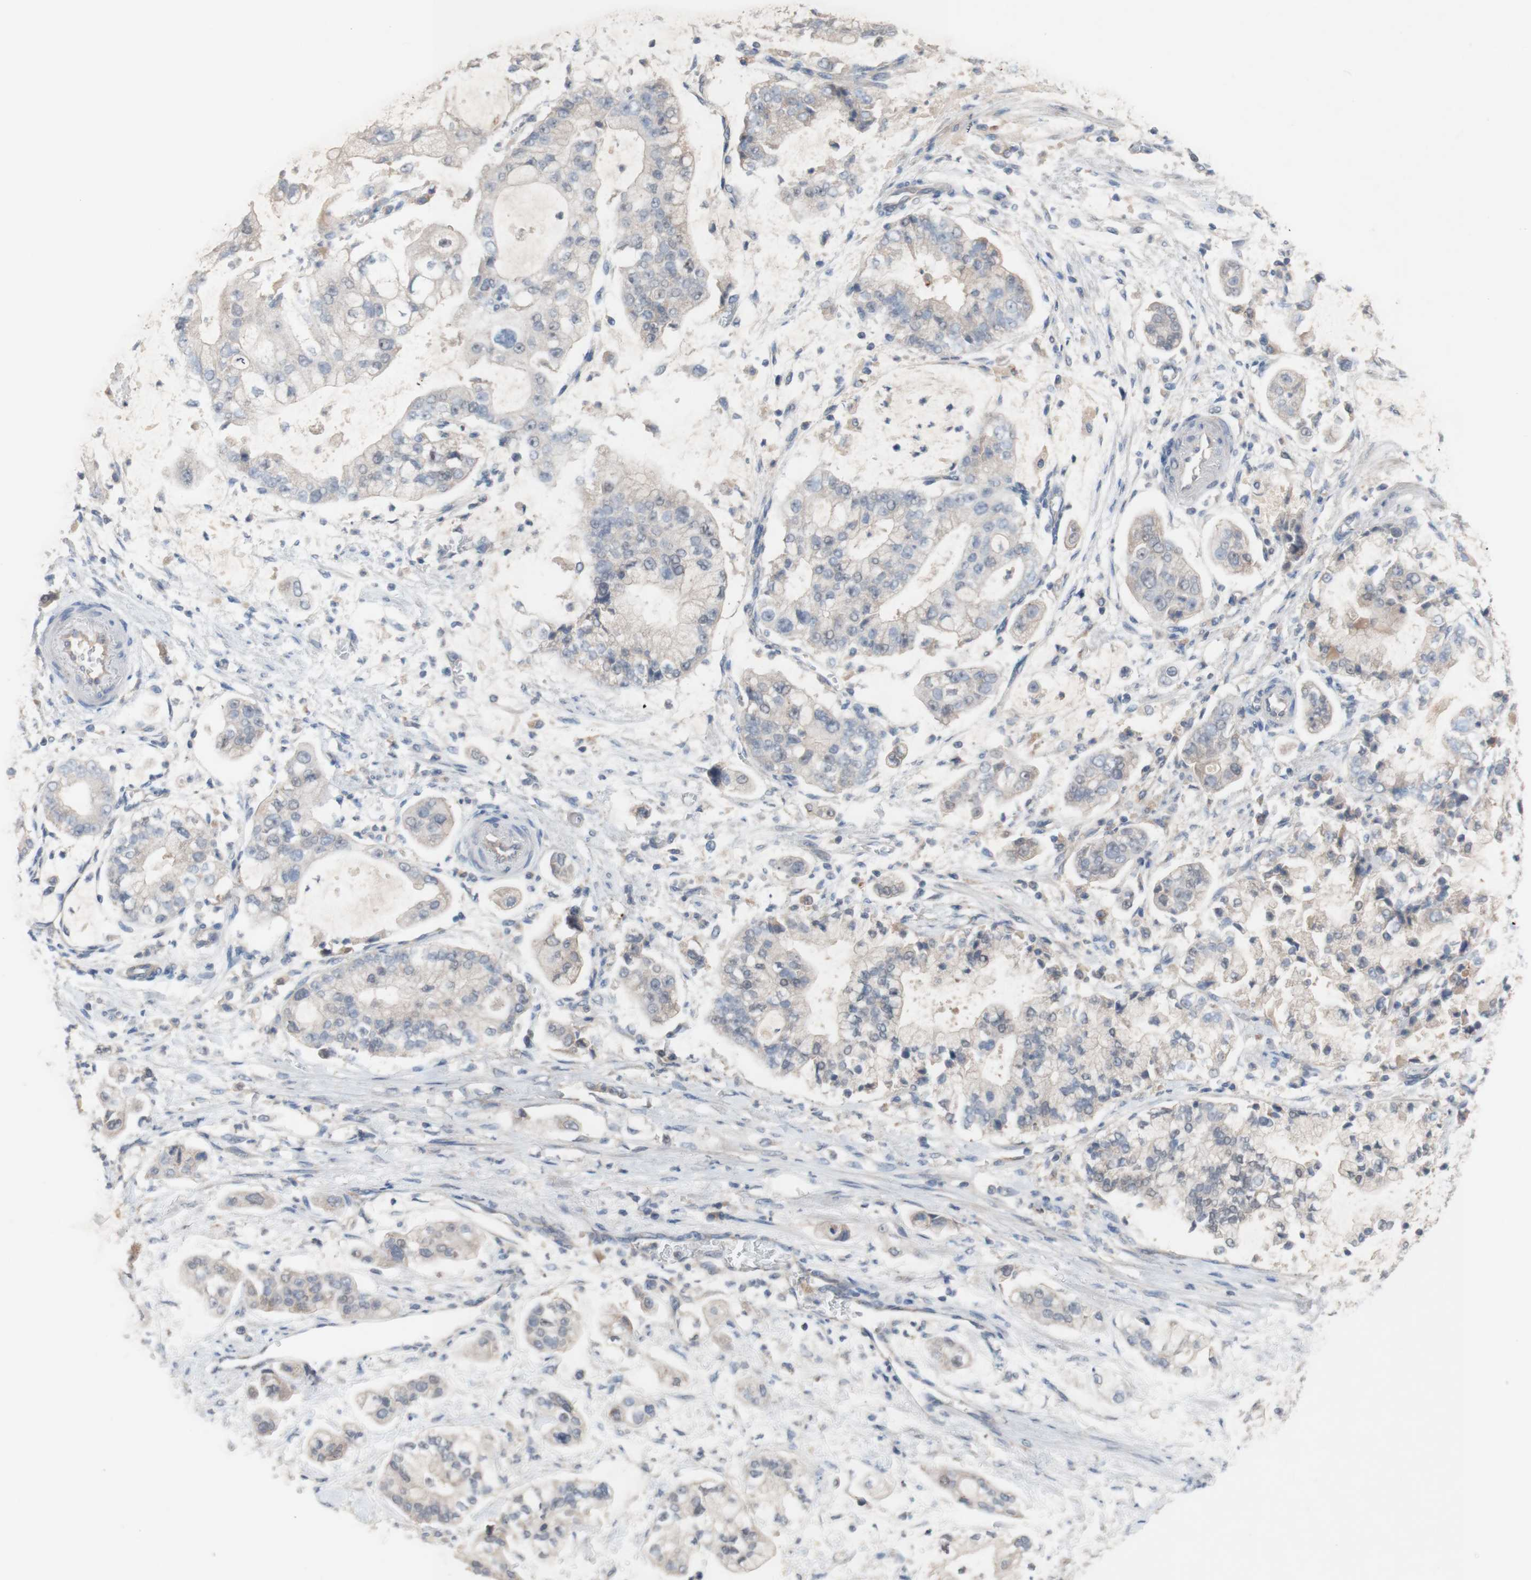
{"staining": {"intensity": "weak", "quantity": "<25%", "location": "cytoplasmic/membranous"}, "tissue": "stomach cancer", "cell_type": "Tumor cells", "image_type": "cancer", "snomed": [{"axis": "morphology", "description": "Adenocarcinoma, NOS"}, {"axis": "topography", "description": "Stomach"}], "caption": "A photomicrograph of human adenocarcinoma (stomach) is negative for staining in tumor cells. (Immunohistochemistry (ihc), brightfield microscopy, high magnification).", "gene": "PEX2", "patient": {"sex": "male", "age": 76}}